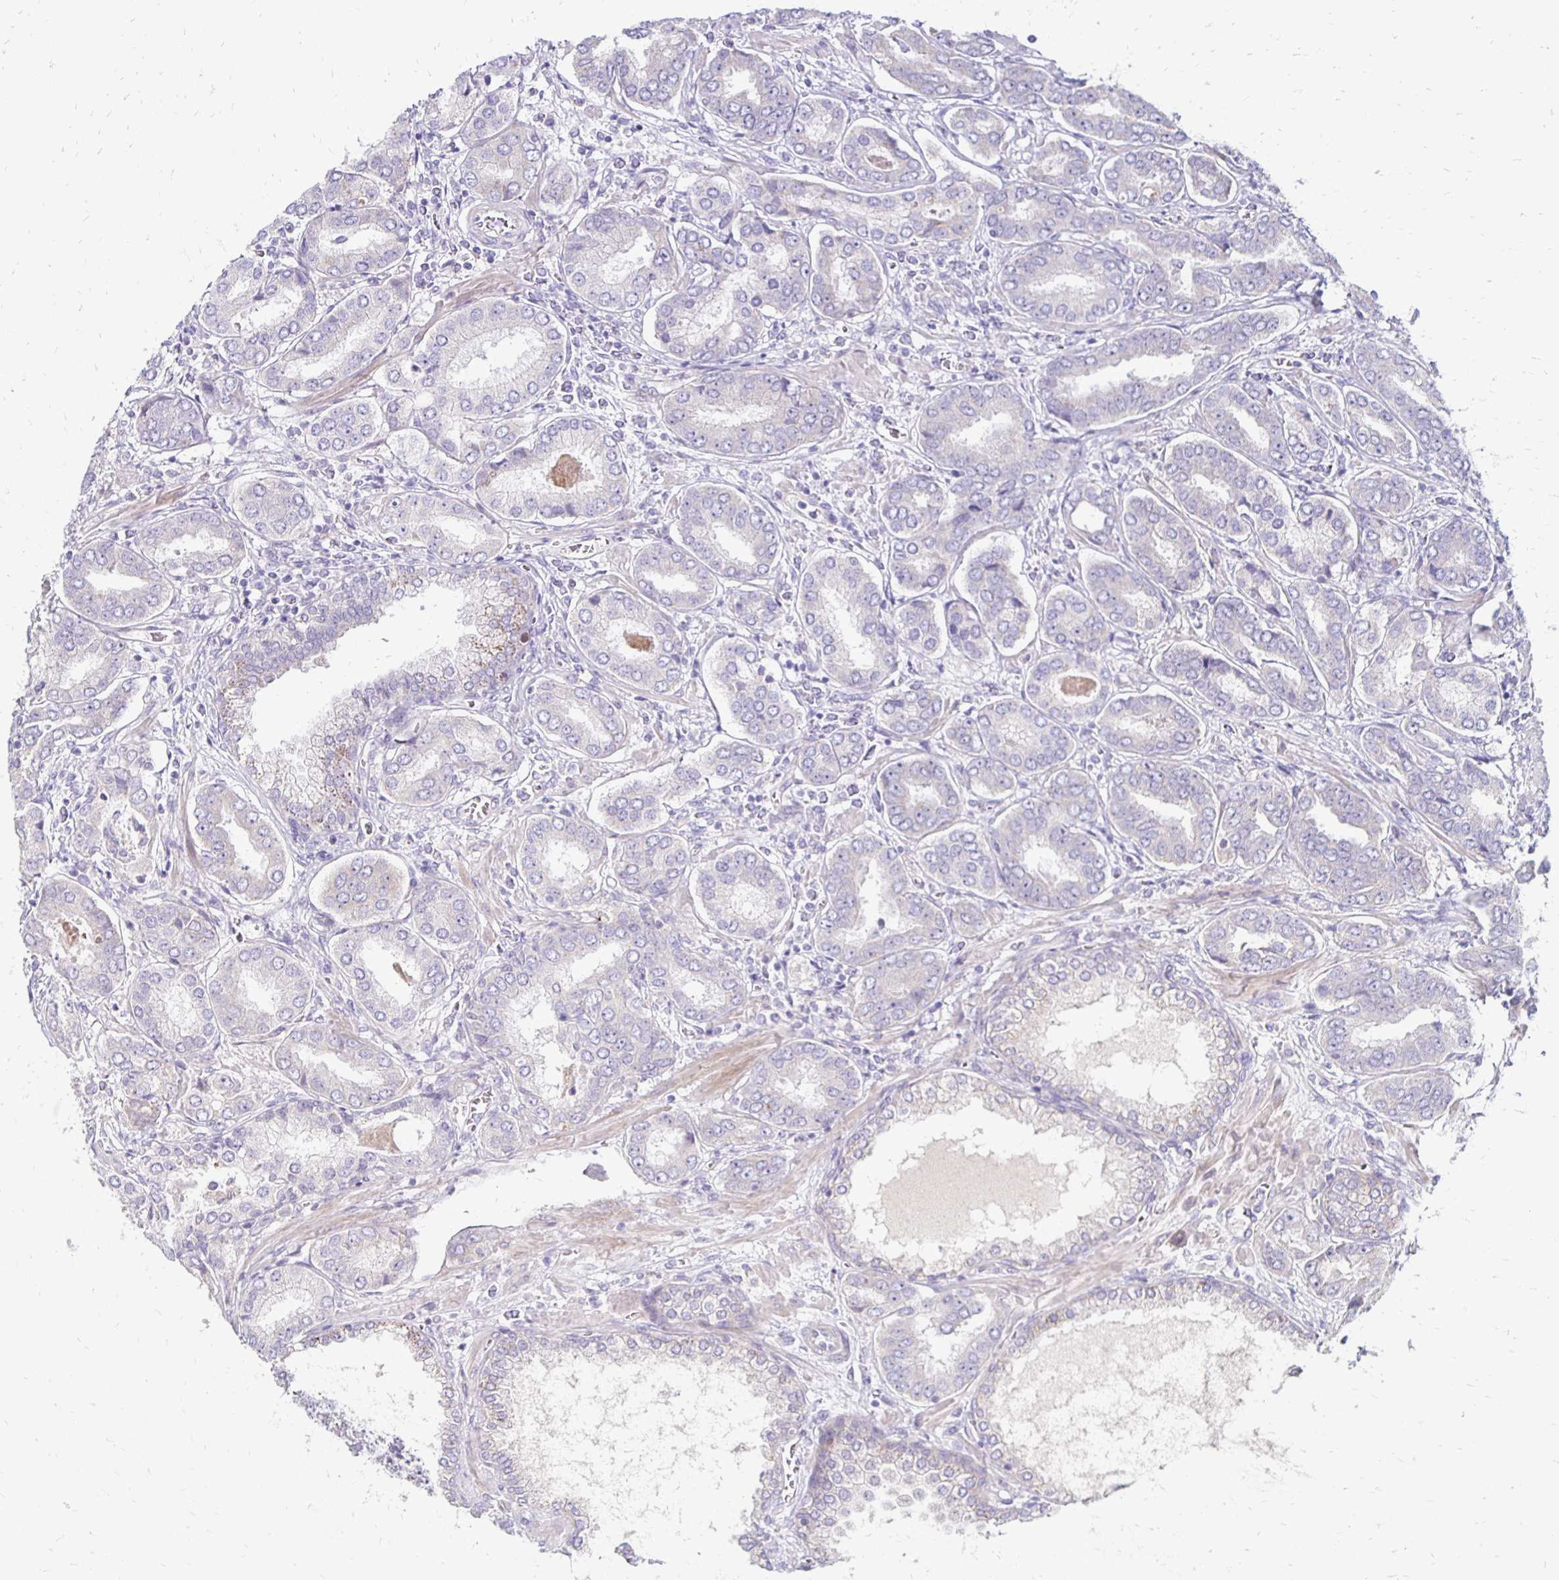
{"staining": {"intensity": "negative", "quantity": "none", "location": "none"}, "tissue": "prostate cancer", "cell_type": "Tumor cells", "image_type": "cancer", "snomed": [{"axis": "morphology", "description": "Adenocarcinoma, High grade"}, {"axis": "topography", "description": "Prostate"}], "caption": "This is a image of immunohistochemistry (IHC) staining of prostate cancer, which shows no expression in tumor cells. (DAB immunohistochemistry (IHC), high magnification).", "gene": "KATNBL1", "patient": {"sex": "male", "age": 72}}